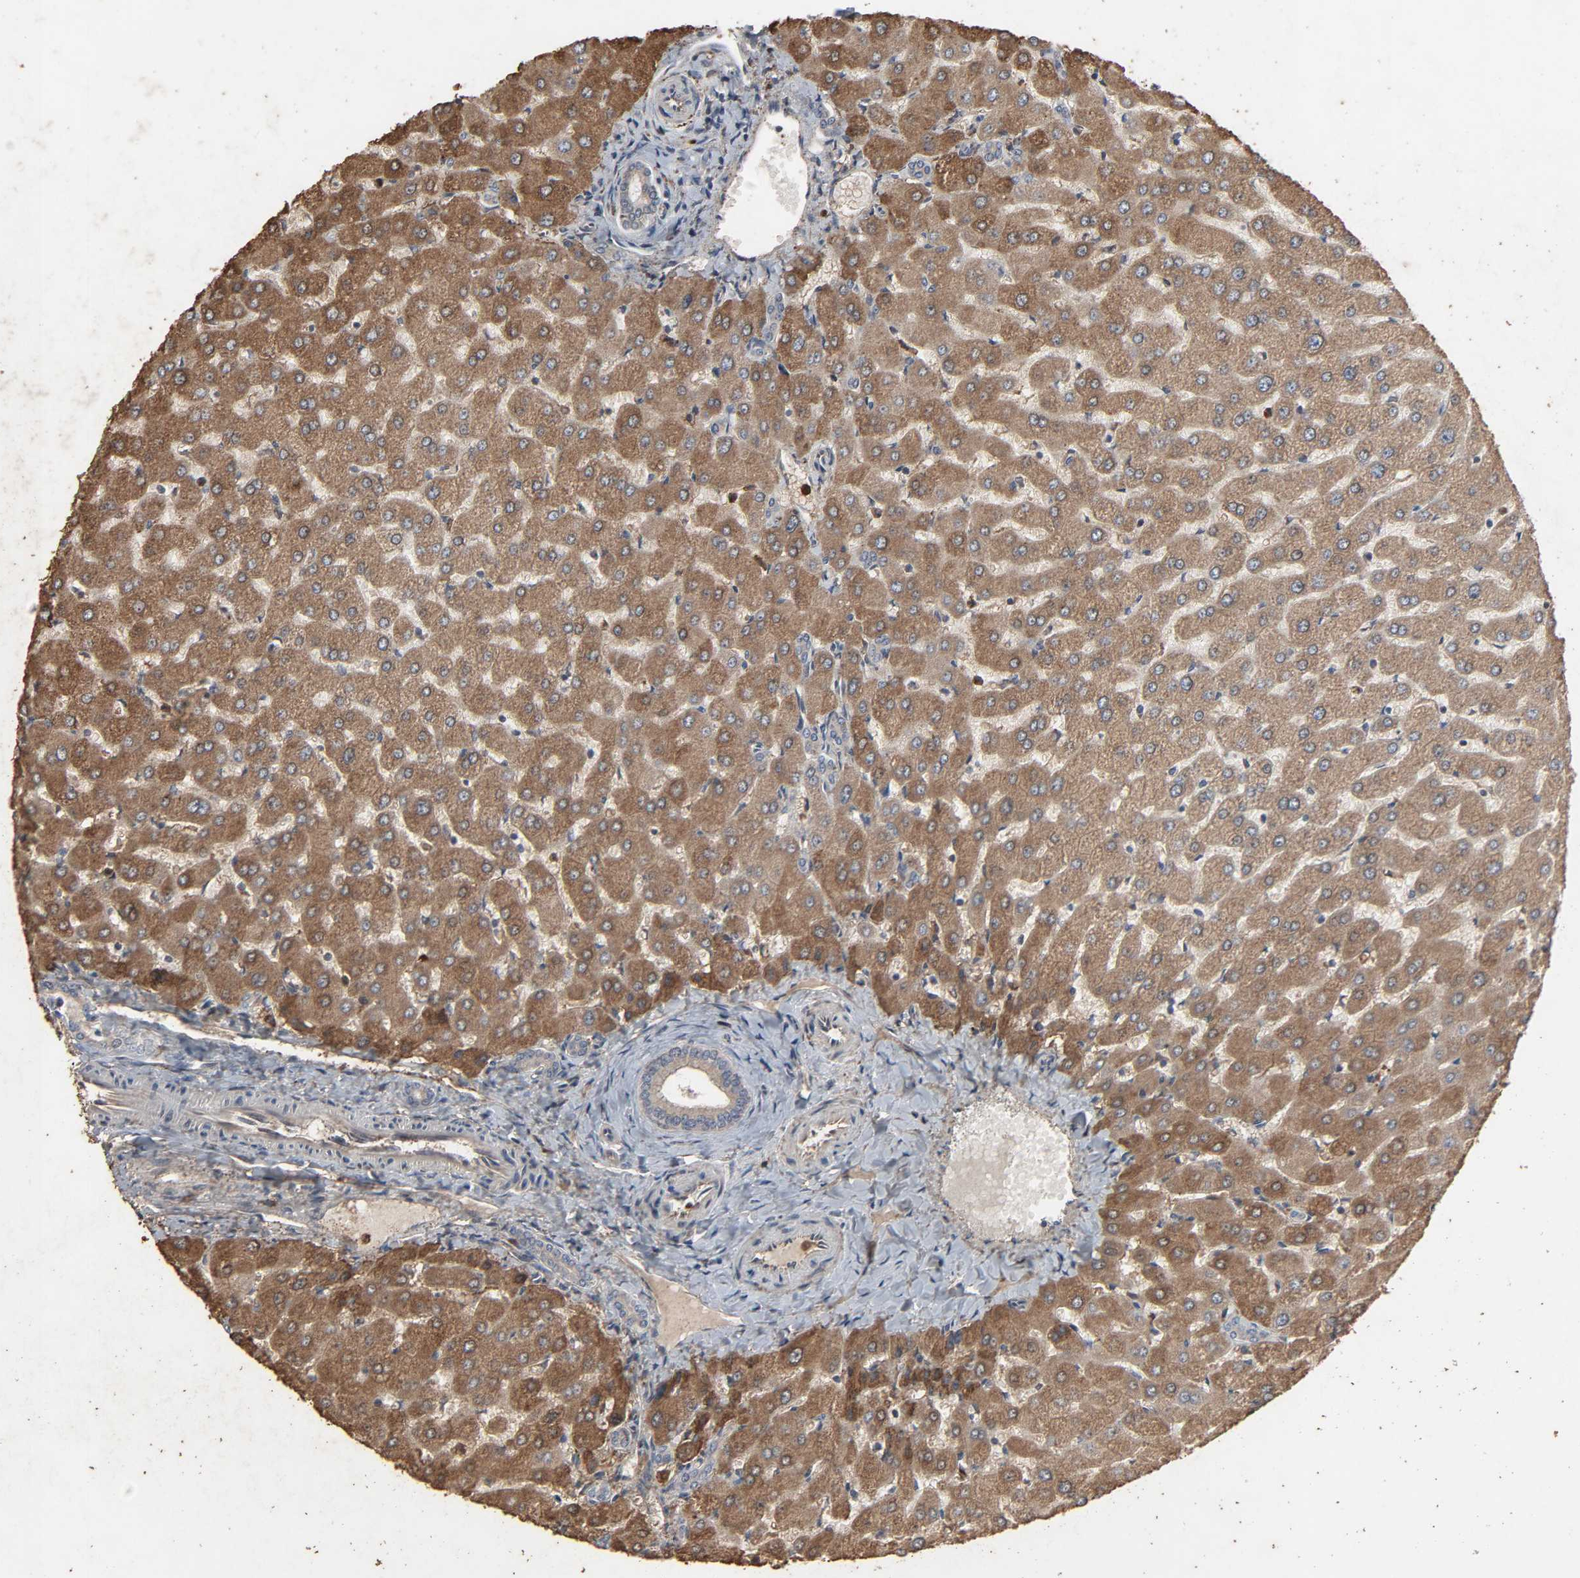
{"staining": {"intensity": "weak", "quantity": ">75%", "location": "cytoplasmic/membranous"}, "tissue": "liver", "cell_type": "Cholangiocytes", "image_type": "normal", "snomed": [{"axis": "morphology", "description": "Normal tissue, NOS"}, {"axis": "morphology", "description": "Fibrosis, NOS"}, {"axis": "topography", "description": "Liver"}], "caption": "A high-resolution image shows IHC staining of normal liver, which exhibits weak cytoplasmic/membranous positivity in about >75% of cholangiocytes. Using DAB (brown) and hematoxylin (blue) stains, captured at high magnification using brightfield microscopy.", "gene": "ADCY4", "patient": {"sex": "female", "age": 29}}